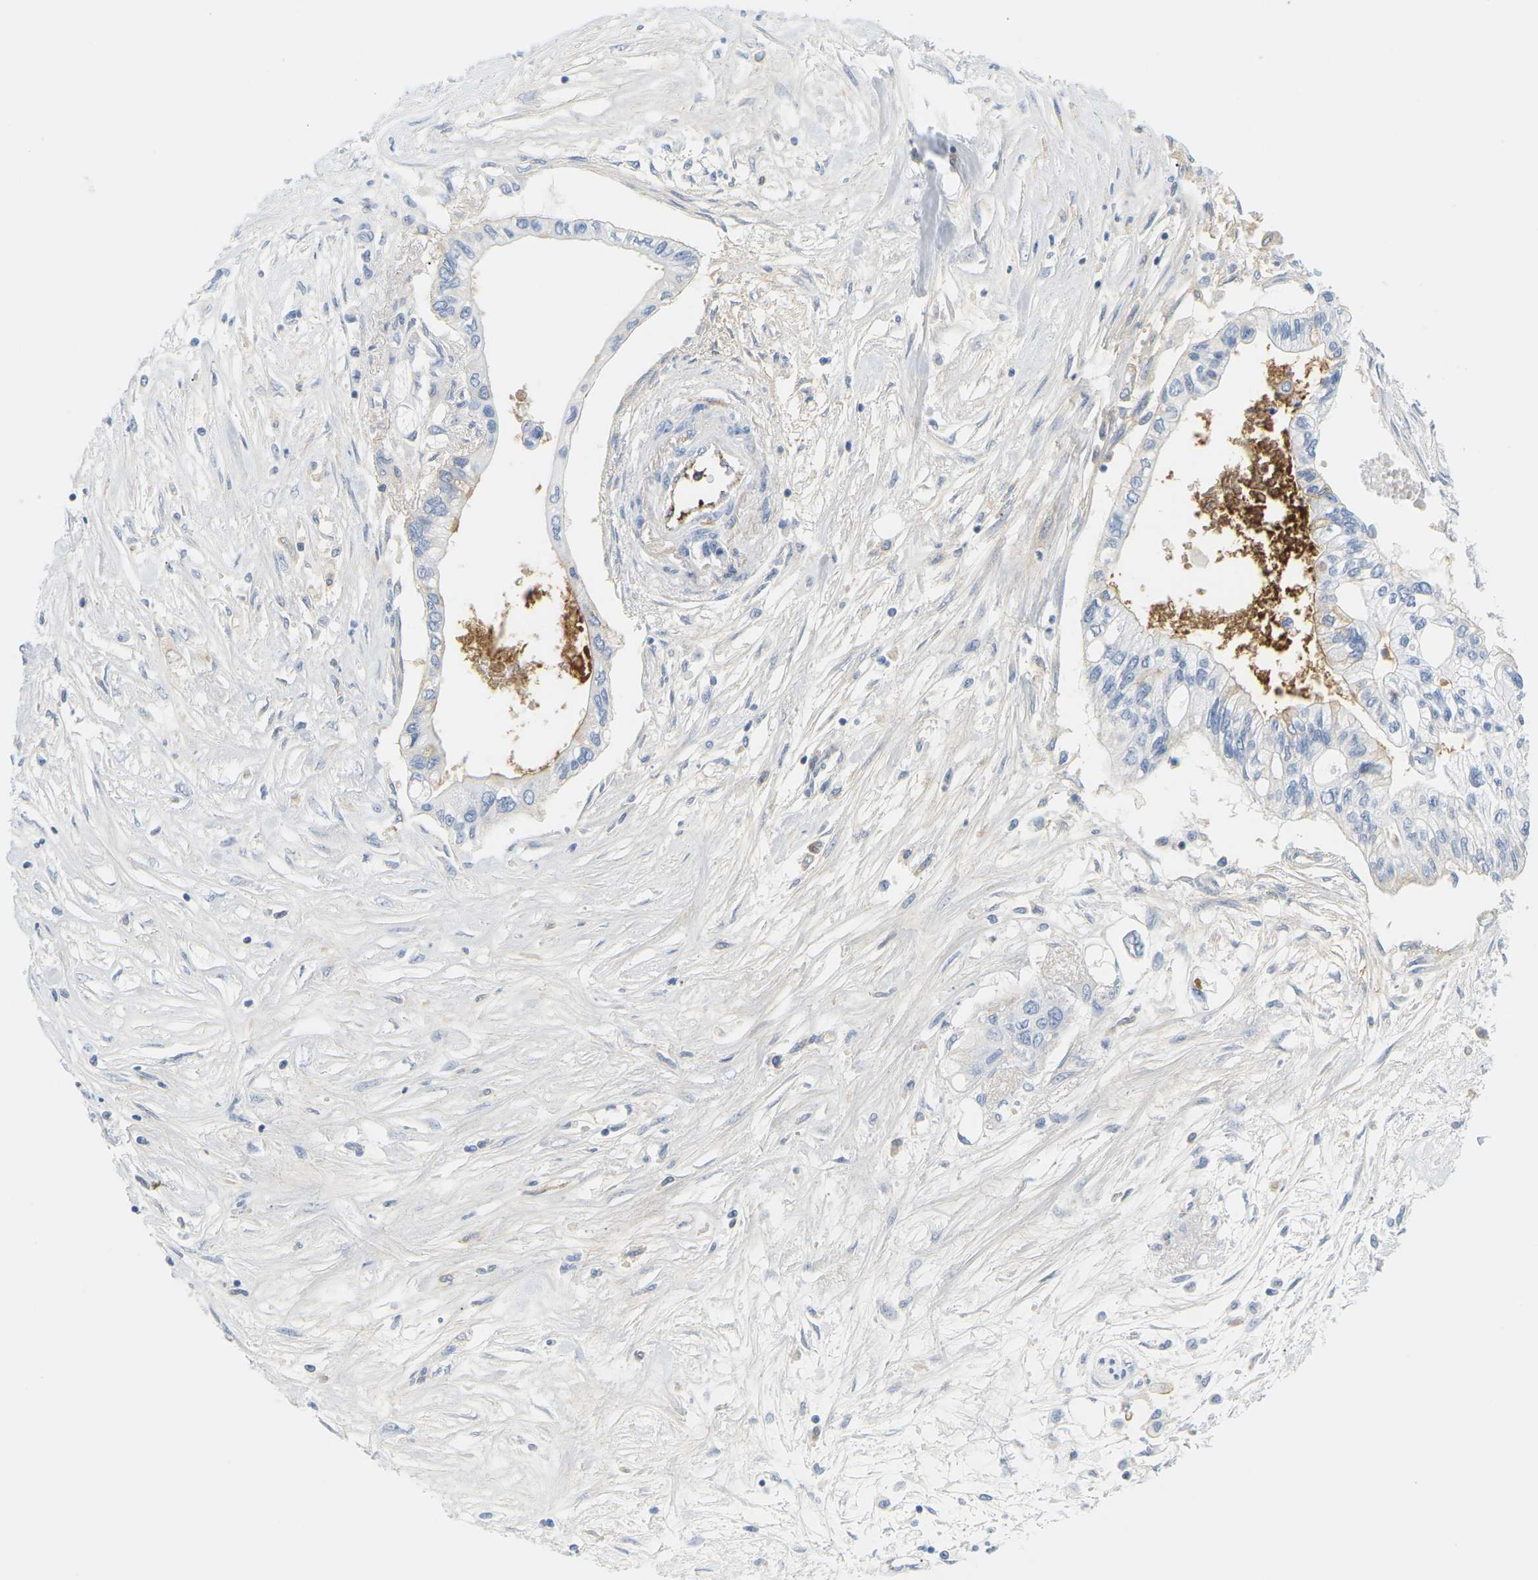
{"staining": {"intensity": "negative", "quantity": "none", "location": "none"}, "tissue": "pancreatic cancer", "cell_type": "Tumor cells", "image_type": "cancer", "snomed": [{"axis": "morphology", "description": "Adenocarcinoma, NOS"}, {"axis": "topography", "description": "Pancreas"}], "caption": "A photomicrograph of human adenocarcinoma (pancreatic) is negative for staining in tumor cells.", "gene": "APOB", "patient": {"sex": "female", "age": 77}}